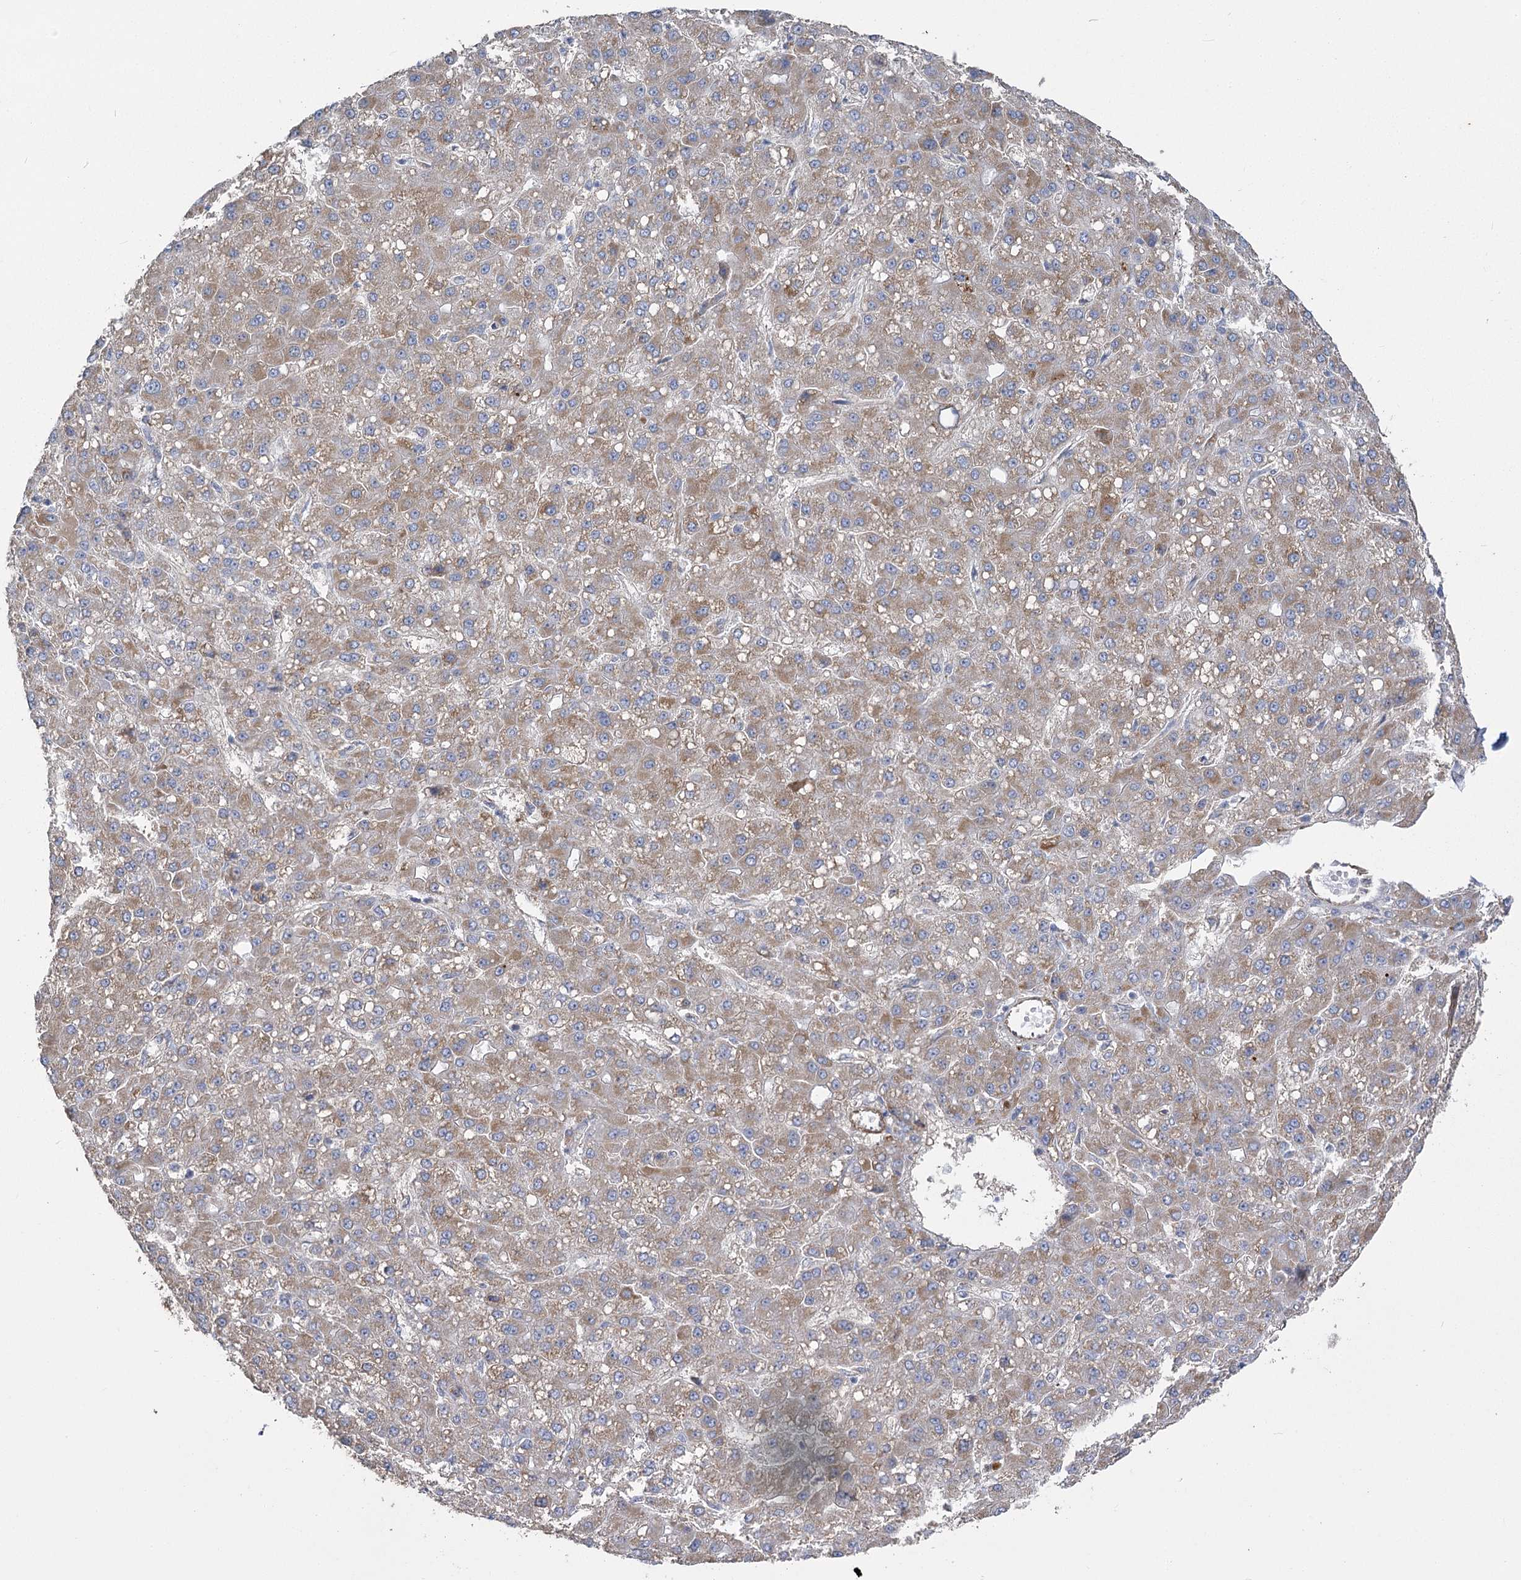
{"staining": {"intensity": "weak", "quantity": "25%-75%", "location": "cytoplasmic/membranous"}, "tissue": "liver cancer", "cell_type": "Tumor cells", "image_type": "cancer", "snomed": [{"axis": "morphology", "description": "Carcinoma, Hepatocellular, NOS"}, {"axis": "topography", "description": "Liver"}], "caption": "Protein expression analysis of human hepatocellular carcinoma (liver) reveals weak cytoplasmic/membranous positivity in about 25%-75% of tumor cells.", "gene": "RMDN2", "patient": {"sex": "male", "age": 67}}